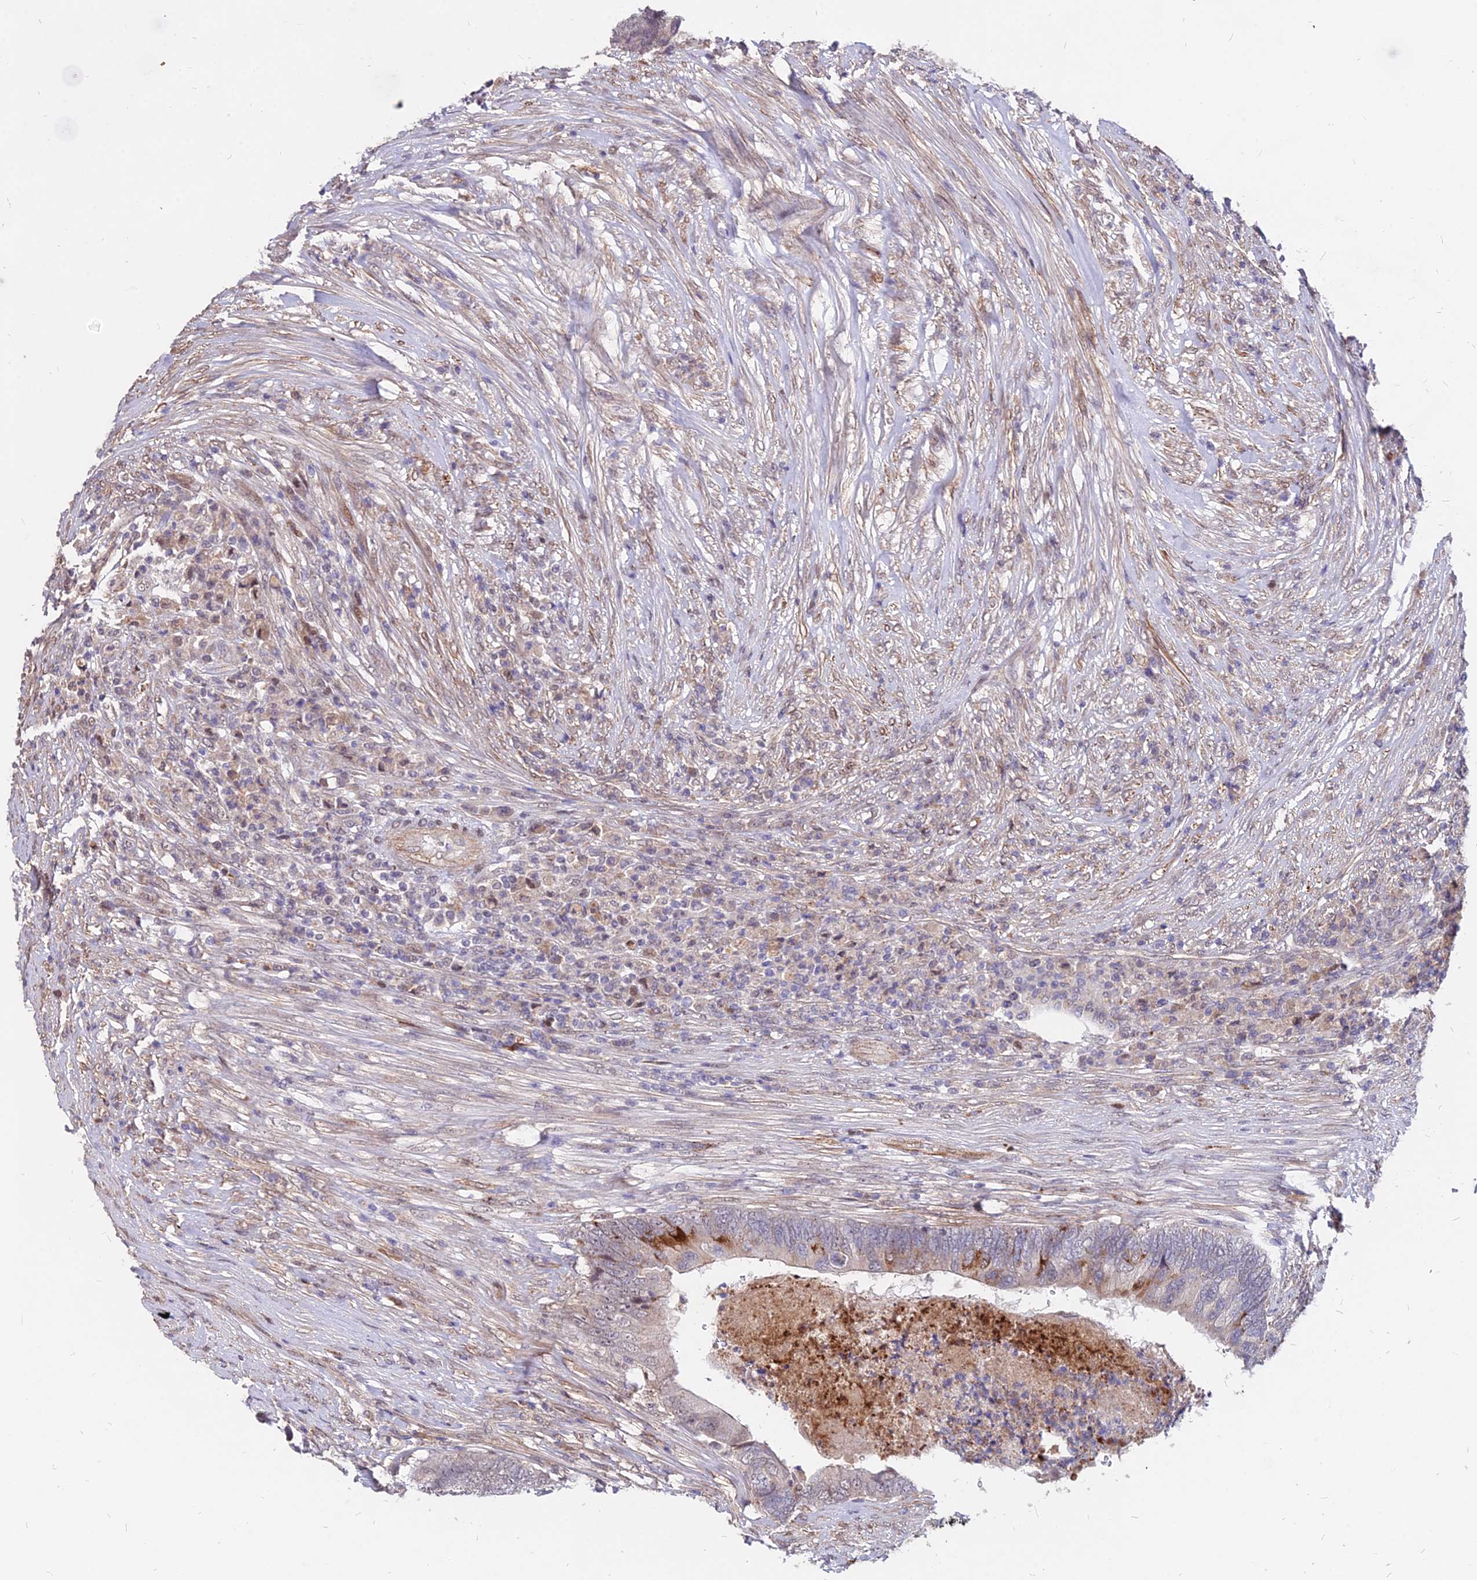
{"staining": {"intensity": "moderate", "quantity": "<25%", "location": "cytoplasmic/membranous"}, "tissue": "colorectal cancer", "cell_type": "Tumor cells", "image_type": "cancer", "snomed": [{"axis": "morphology", "description": "Adenocarcinoma, NOS"}, {"axis": "topography", "description": "Colon"}], "caption": "Colorectal cancer (adenocarcinoma) was stained to show a protein in brown. There is low levels of moderate cytoplasmic/membranous staining in about <25% of tumor cells. (brown staining indicates protein expression, while blue staining denotes nuclei).", "gene": "C11orf68", "patient": {"sex": "female", "age": 67}}